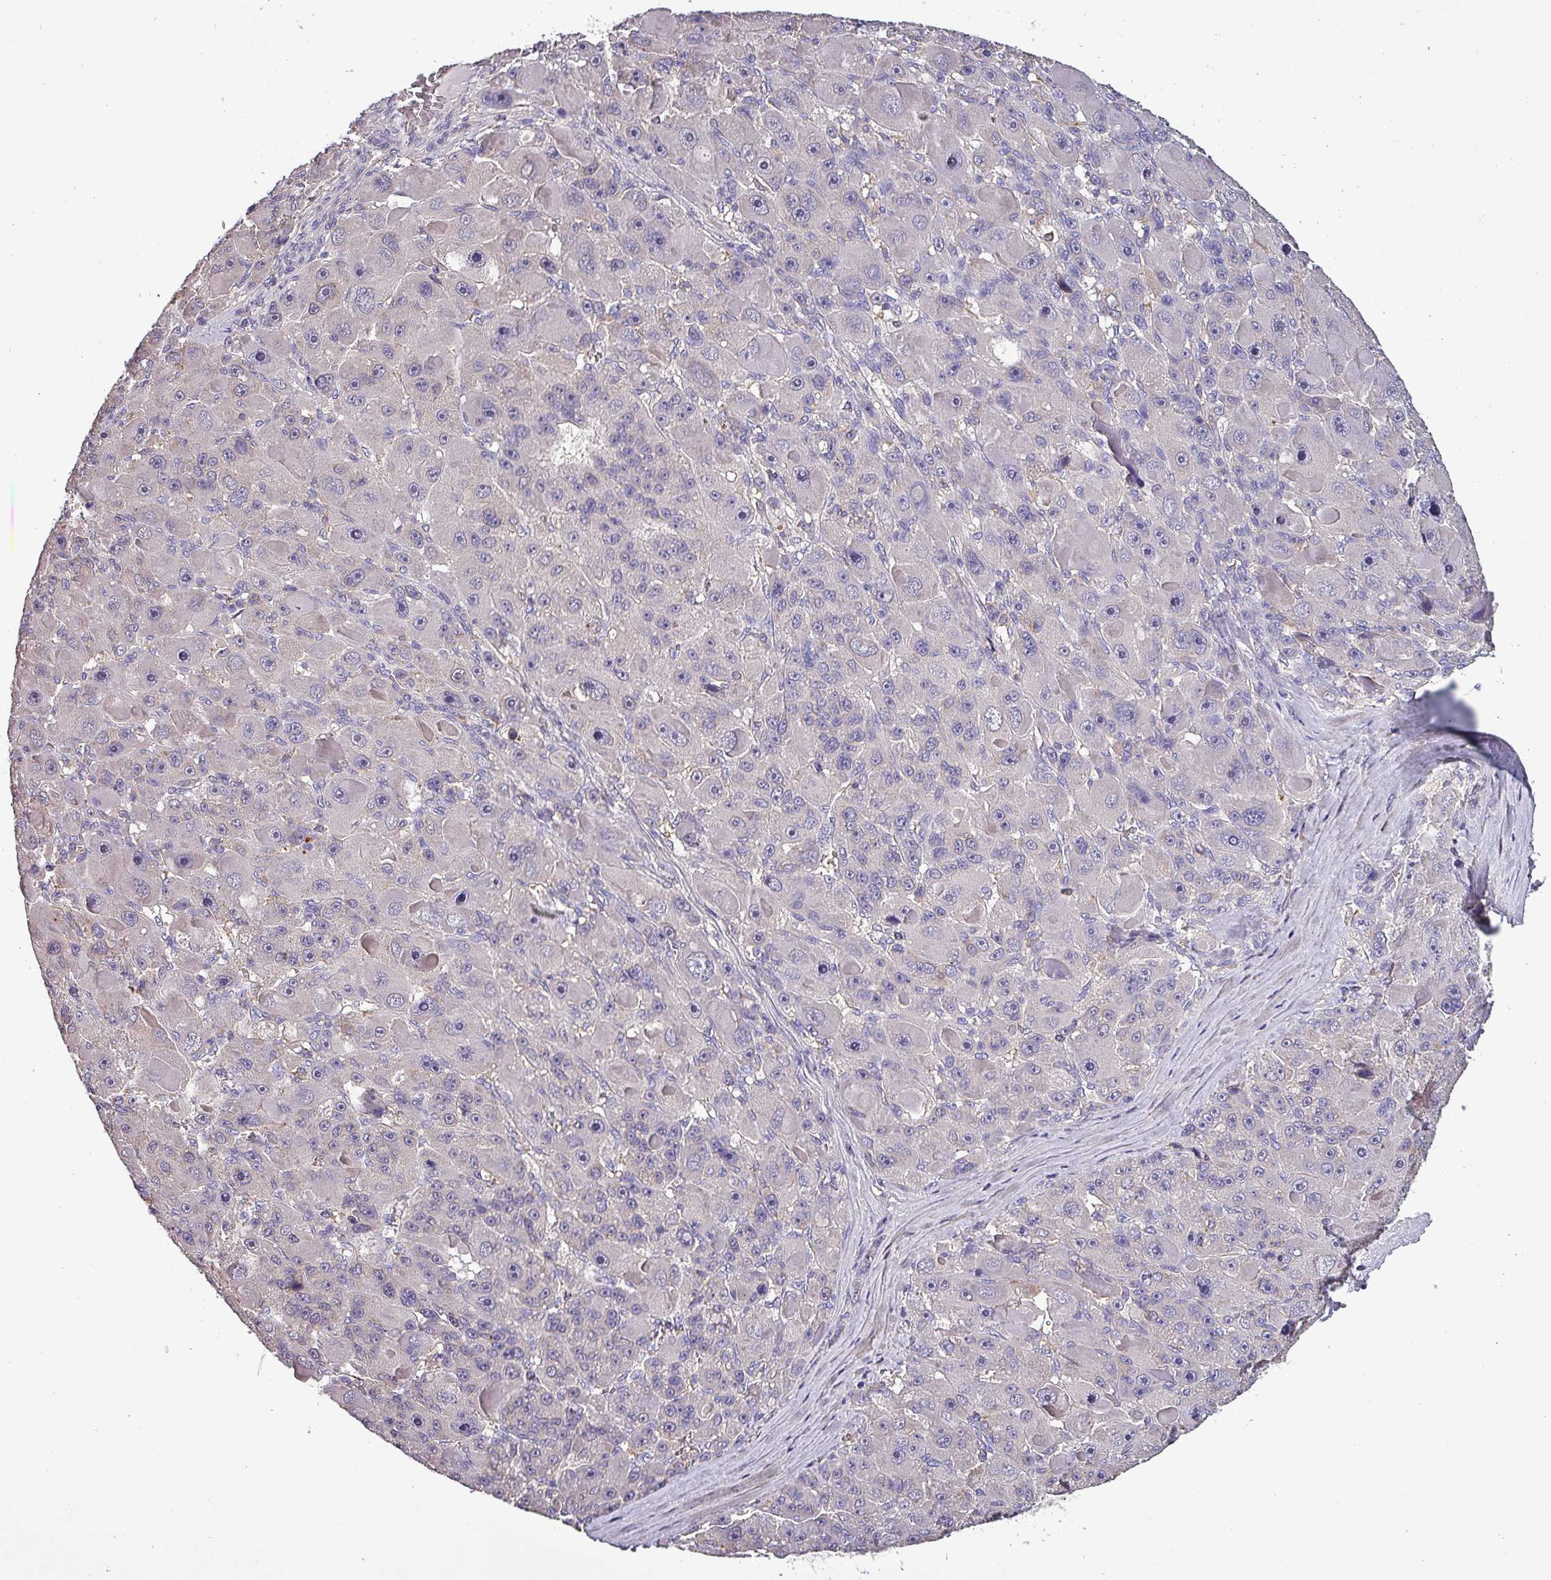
{"staining": {"intensity": "negative", "quantity": "none", "location": "none"}, "tissue": "liver cancer", "cell_type": "Tumor cells", "image_type": "cancer", "snomed": [{"axis": "morphology", "description": "Carcinoma, Hepatocellular, NOS"}, {"axis": "topography", "description": "Liver"}], "caption": "Liver cancer (hepatocellular carcinoma) was stained to show a protein in brown. There is no significant staining in tumor cells. (DAB immunohistochemistry visualized using brightfield microscopy, high magnification).", "gene": "HTRA4", "patient": {"sex": "male", "age": 76}}